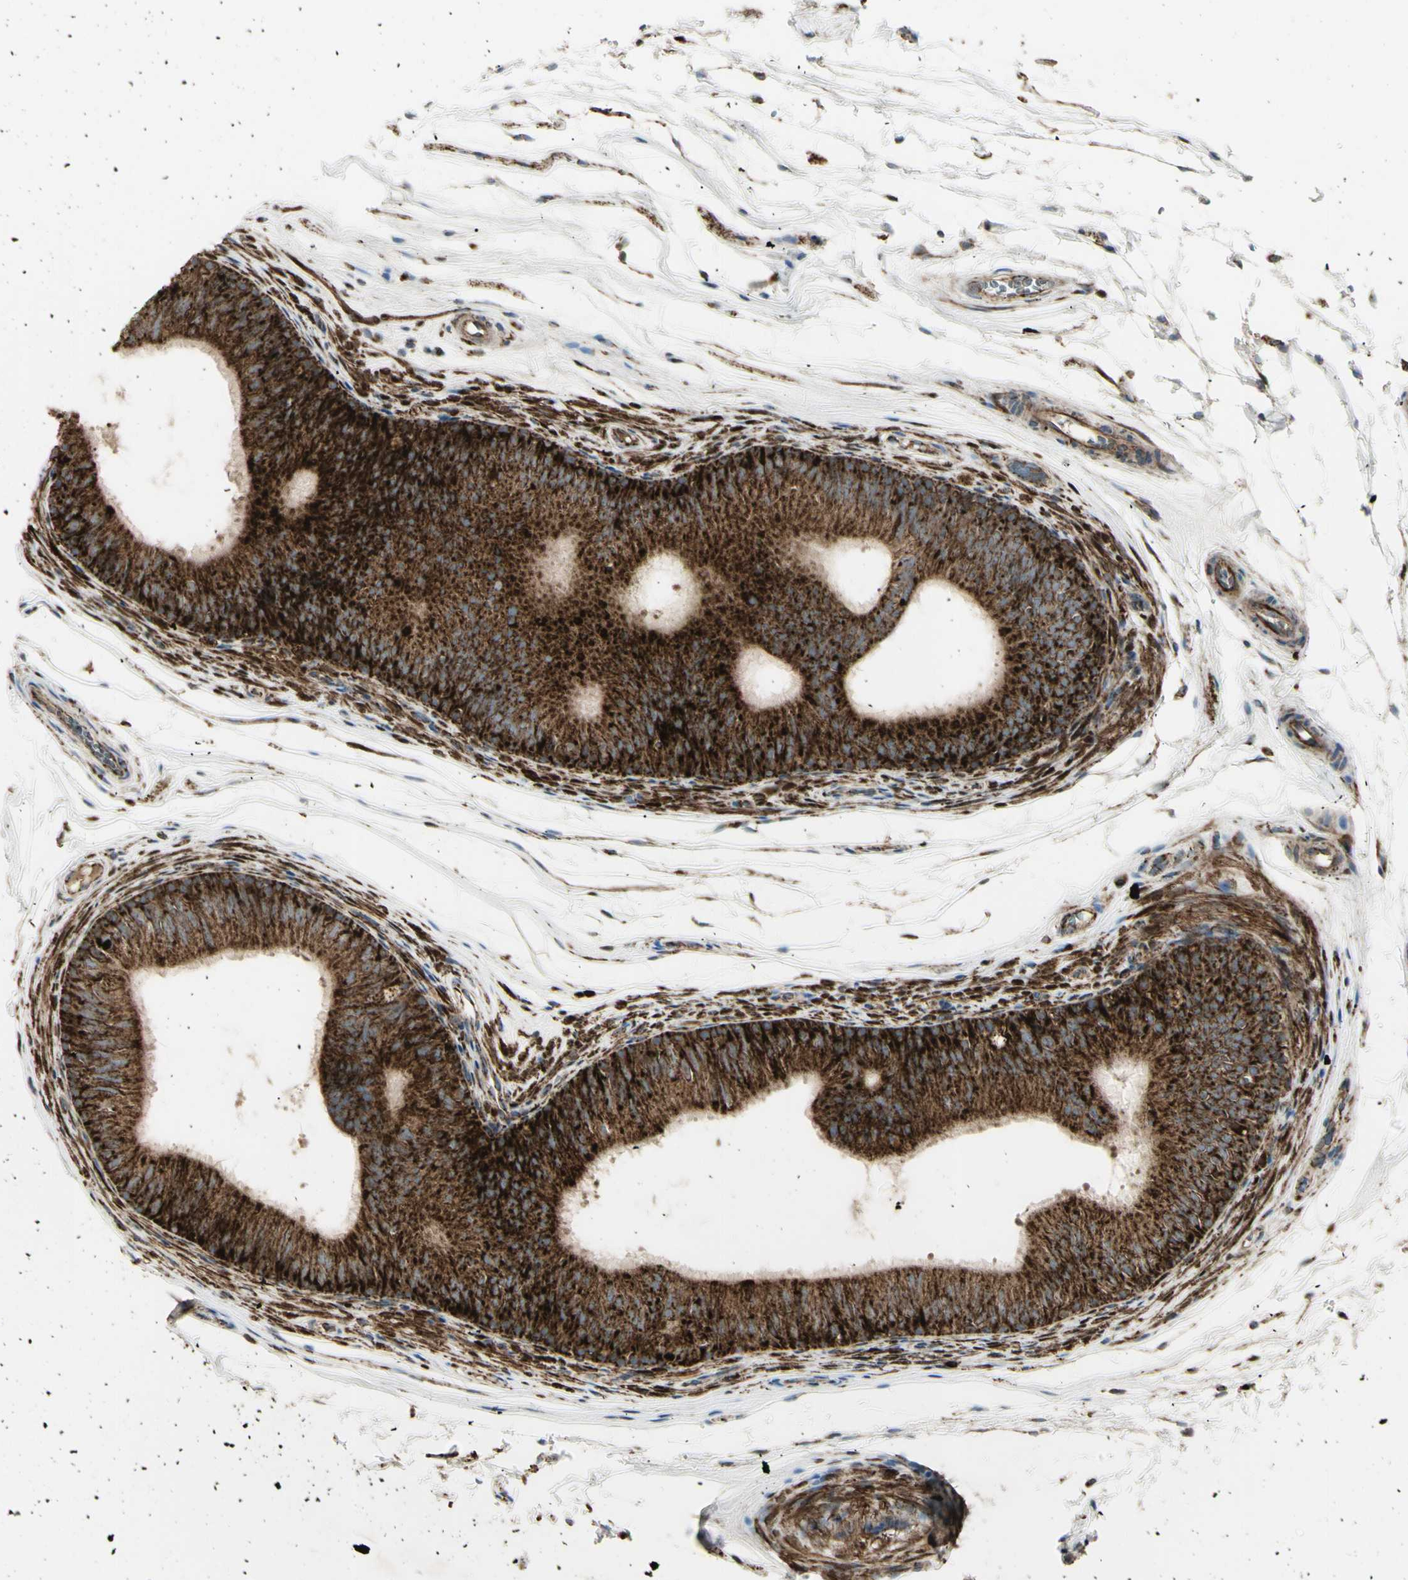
{"staining": {"intensity": "strong", "quantity": ">75%", "location": "cytoplasmic/membranous"}, "tissue": "epididymis", "cell_type": "Glandular cells", "image_type": "normal", "snomed": [{"axis": "morphology", "description": "Normal tissue, NOS"}, {"axis": "topography", "description": "Epididymis"}], "caption": "Glandular cells exhibit high levels of strong cytoplasmic/membranous staining in approximately >75% of cells in unremarkable epididymis.", "gene": "CYB5R1", "patient": {"sex": "male", "age": 36}}